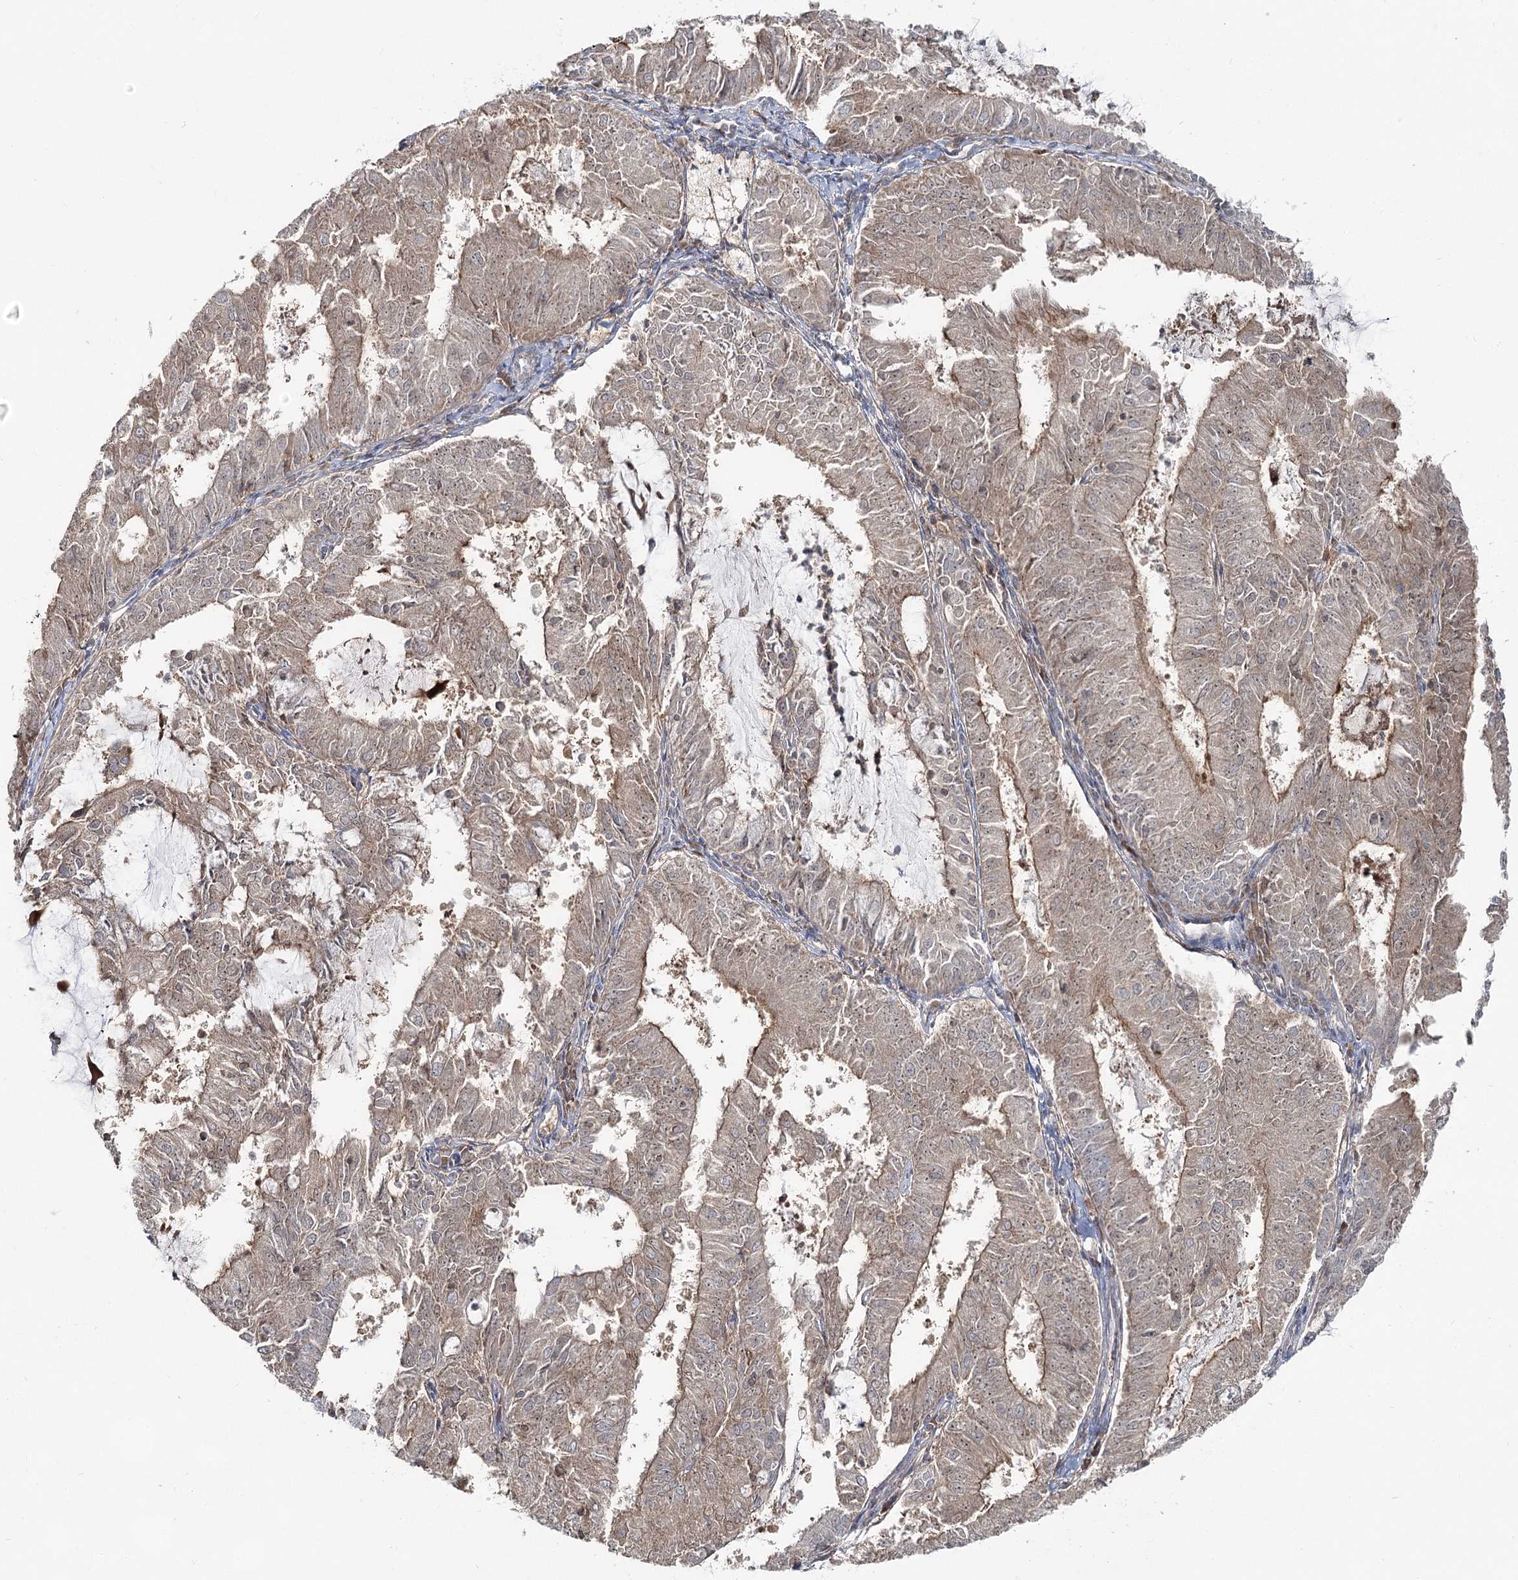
{"staining": {"intensity": "moderate", "quantity": "<25%", "location": "cytoplasmic/membranous"}, "tissue": "endometrial cancer", "cell_type": "Tumor cells", "image_type": "cancer", "snomed": [{"axis": "morphology", "description": "Adenocarcinoma, NOS"}, {"axis": "topography", "description": "Endometrium"}], "caption": "Endometrial cancer (adenocarcinoma) stained with DAB (3,3'-diaminobenzidine) IHC demonstrates low levels of moderate cytoplasmic/membranous expression in approximately <25% of tumor cells.", "gene": "PCBD2", "patient": {"sex": "female", "age": 57}}